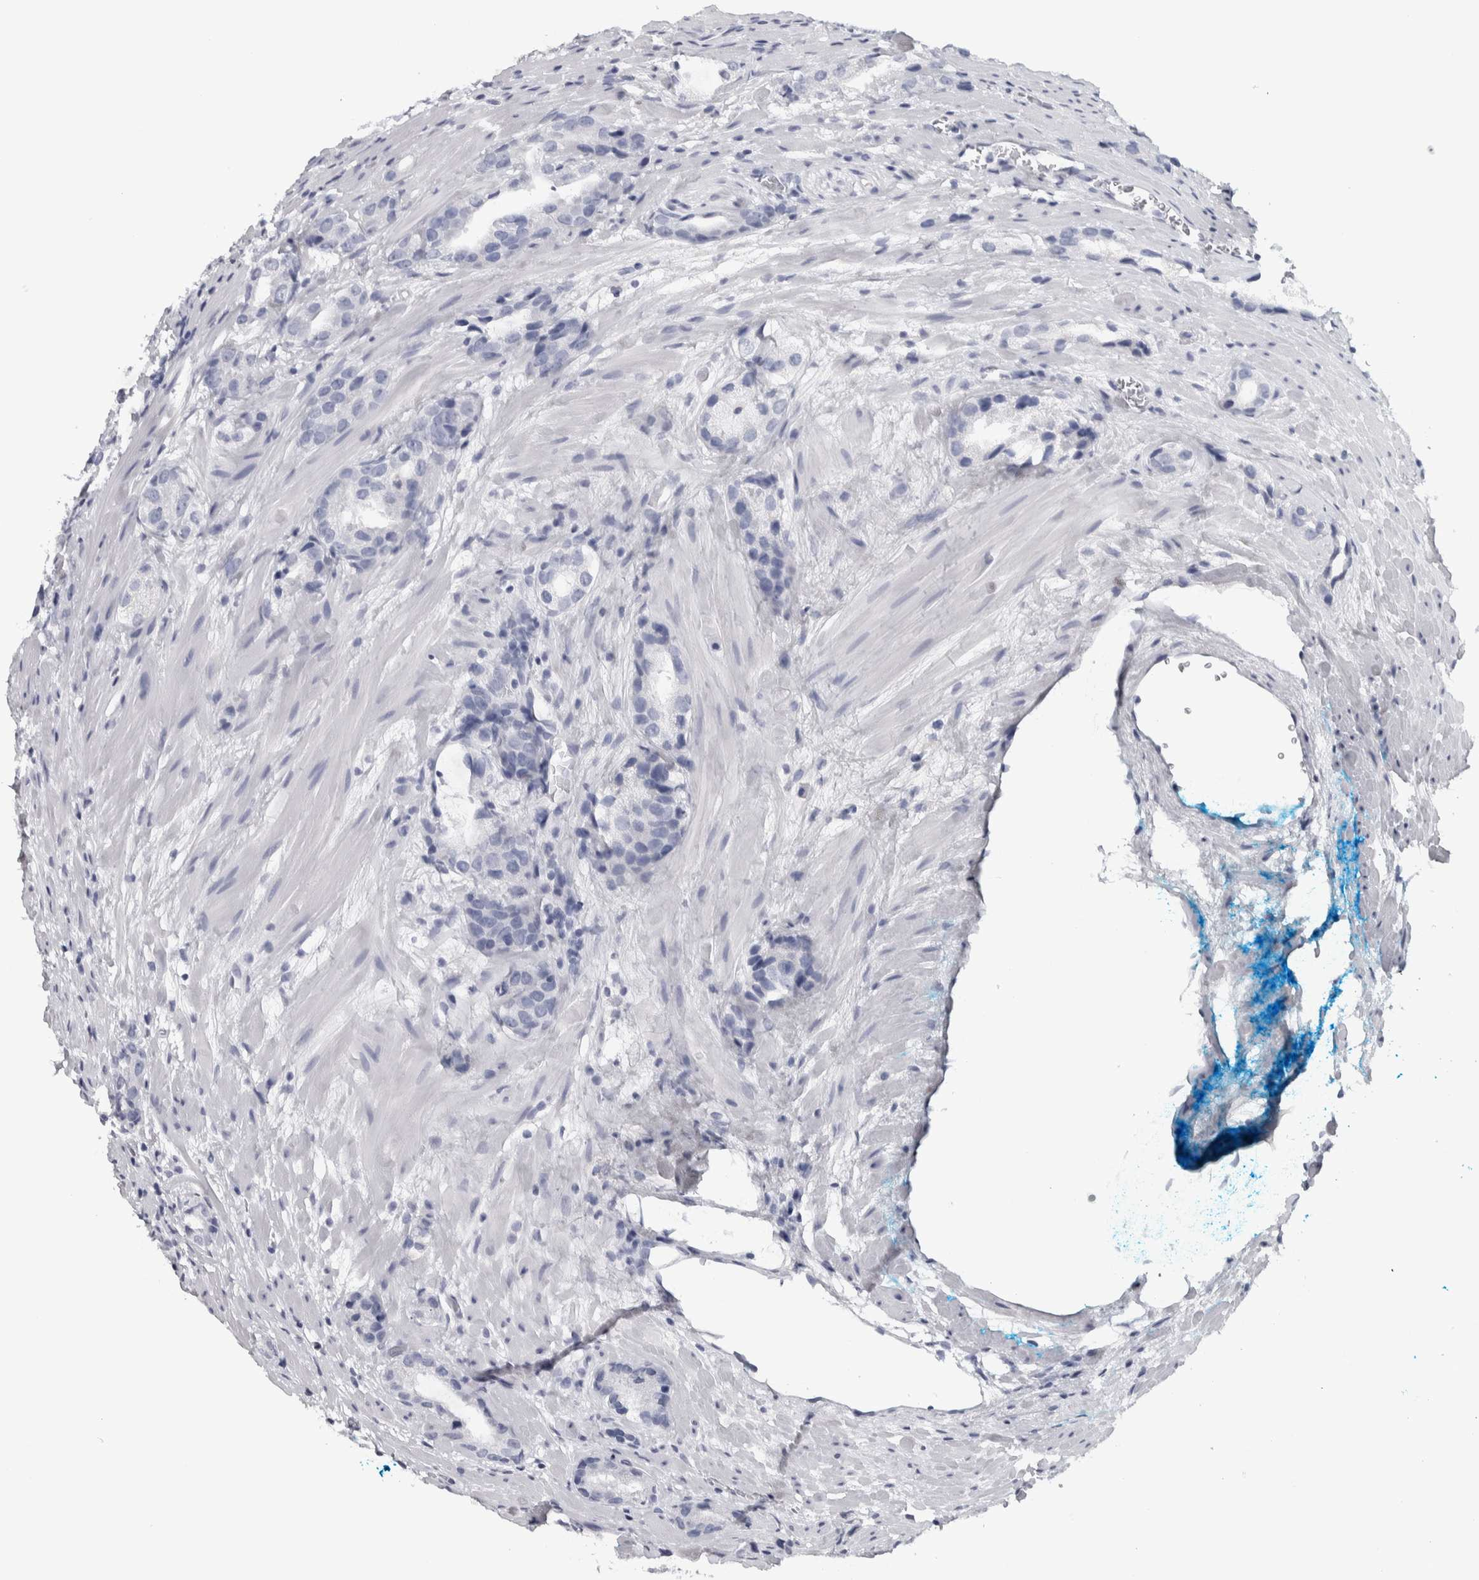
{"staining": {"intensity": "negative", "quantity": "none", "location": "none"}, "tissue": "prostate cancer", "cell_type": "Tumor cells", "image_type": "cancer", "snomed": [{"axis": "morphology", "description": "Adenocarcinoma, High grade"}, {"axis": "topography", "description": "Prostate"}], "caption": "Prostate adenocarcinoma (high-grade) was stained to show a protein in brown. There is no significant positivity in tumor cells. Brightfield microscopy of immunohistochemistry (IHC) stained with DAB (brown) and hematoxylin (blue), captured at high magnification.", "gene": "NECAB1", "patient": {"sex": "male", "age": 63}}